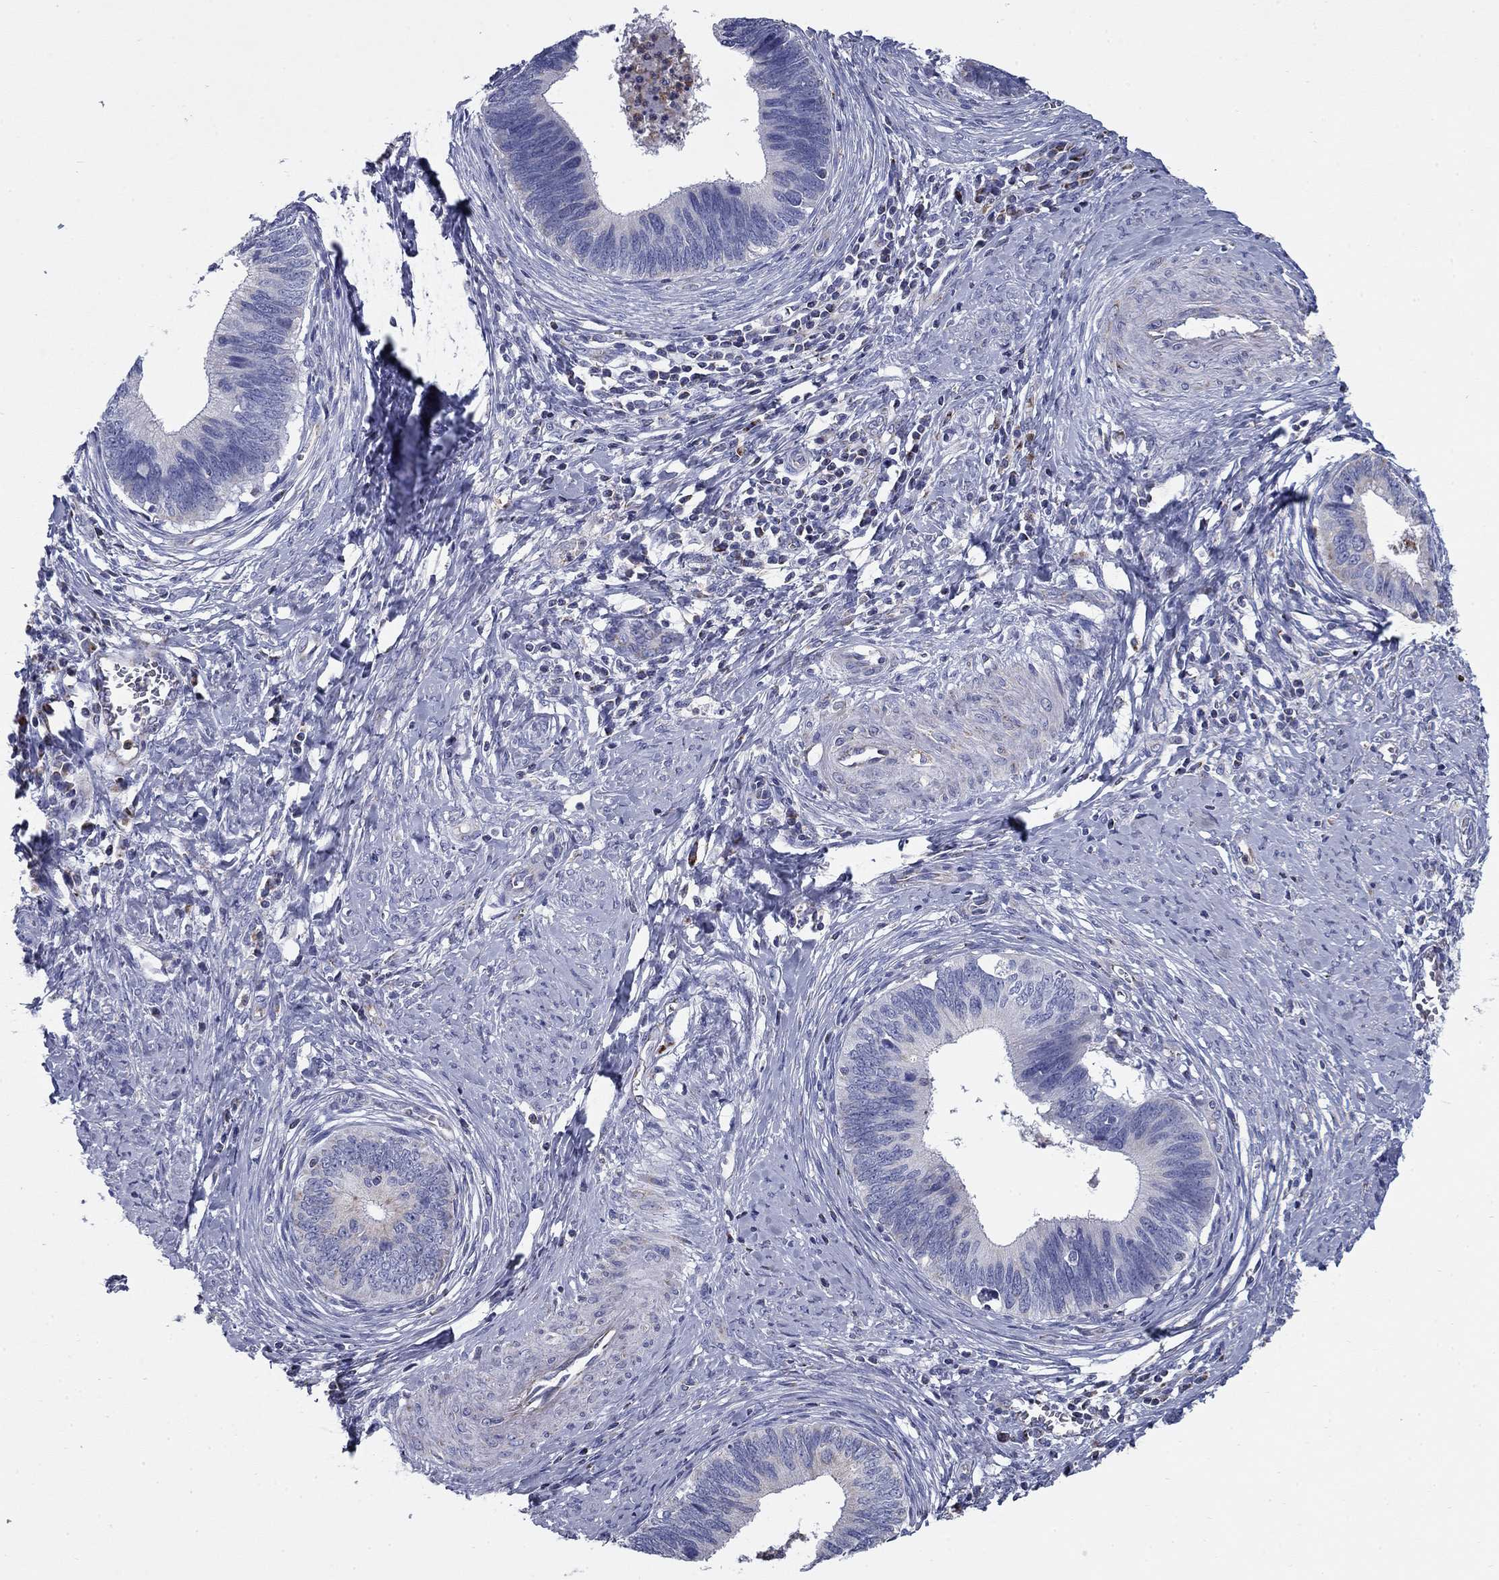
{"staining": {"intensity": "weak", "quantity": "<25%", "location": "cytoplasmic/membranous"}, "tissue": "cervical cancer", "cell_type": "Tumor cells", "image_type": "cancer", "snomed": [{"axis": "morphology", "description": "Adenocarcinoma, NOS"}, {"axis": "topography", "description": "Cervix"}], "caption": "Immunohistochemical staining of cervical adenocarcinoma exhibits no significant staining in tumor cells.", "gene": "NDUFA4L2", "patient": {"sex": "female", "age": 42}}